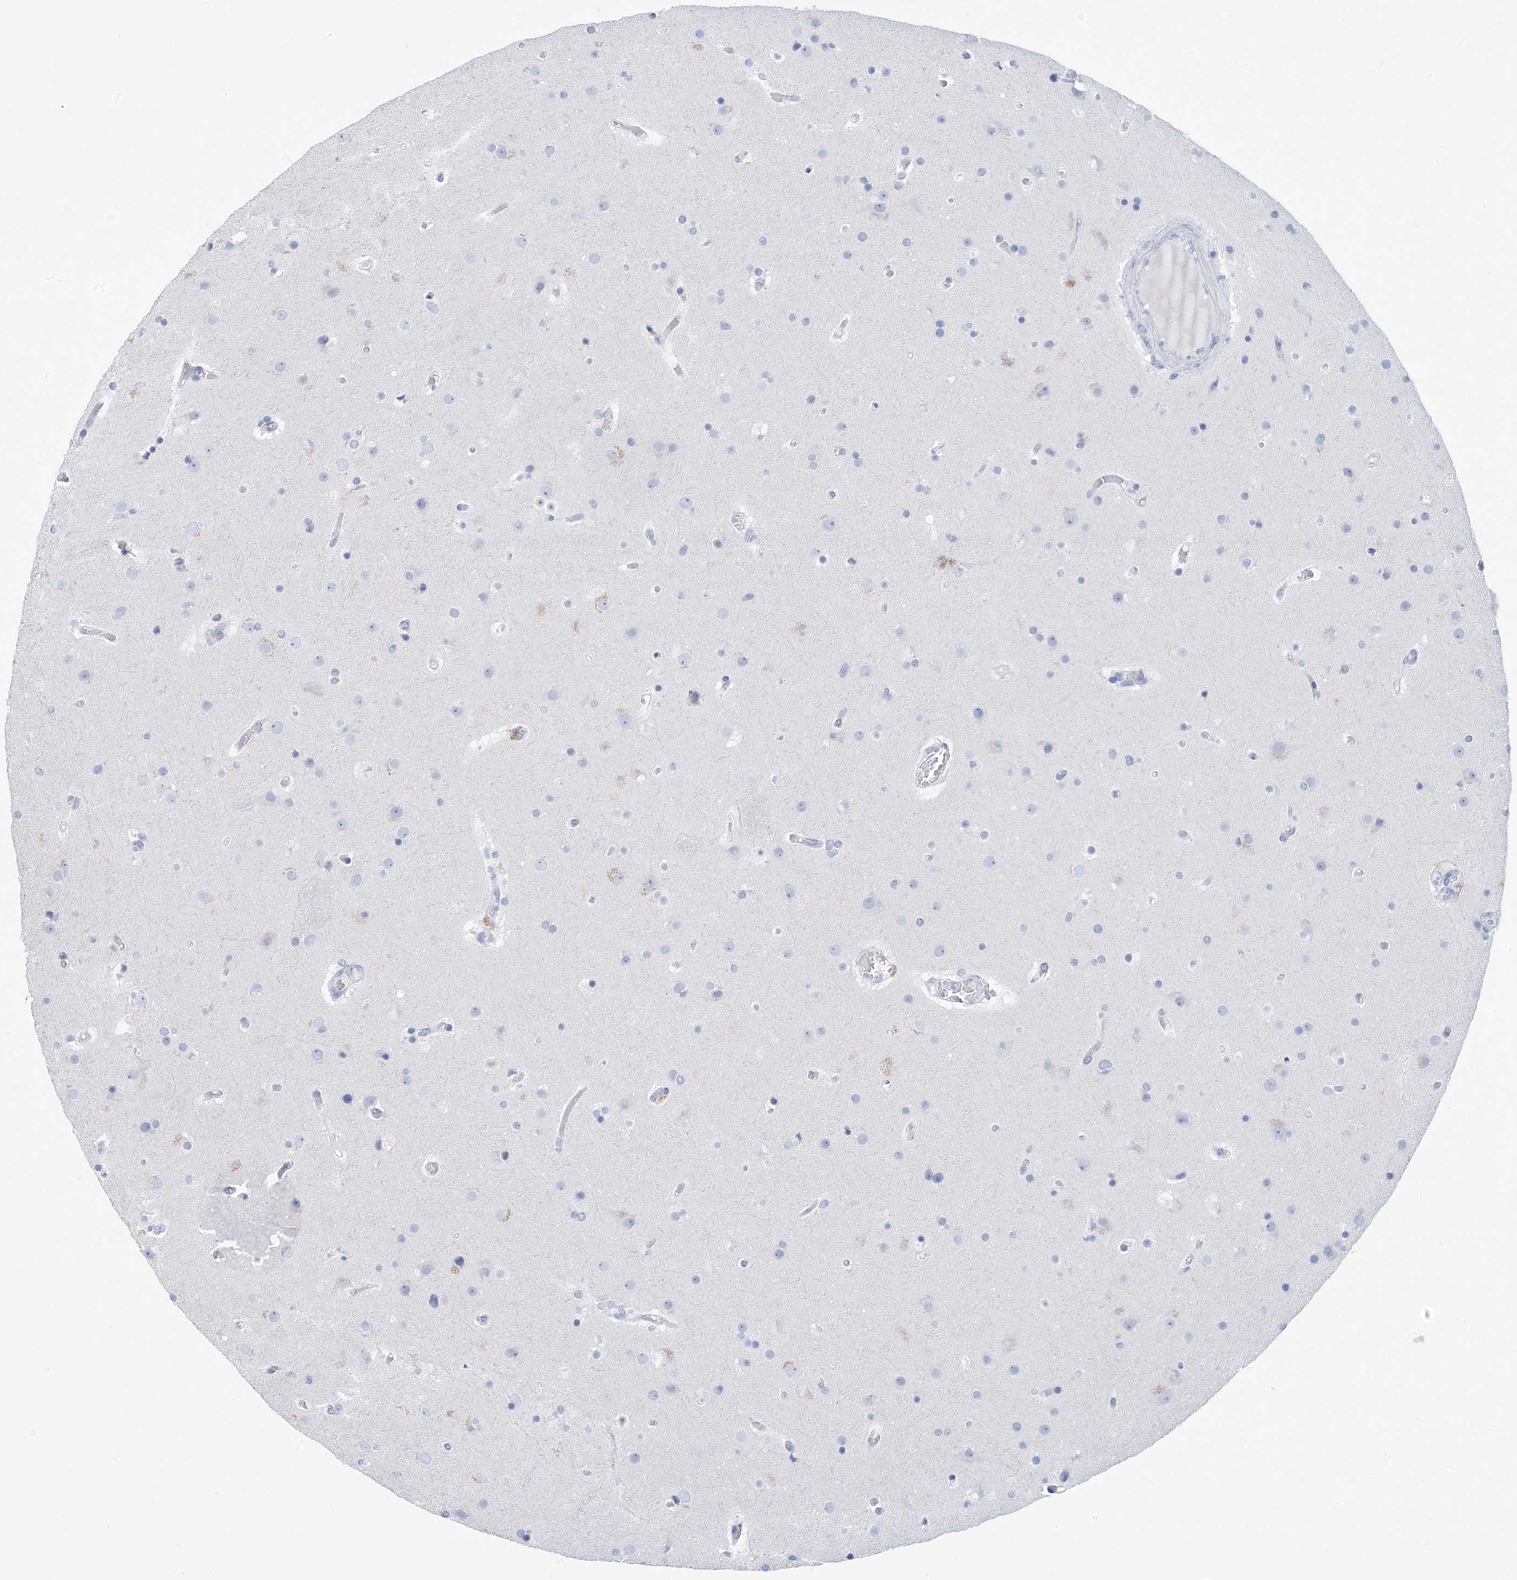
{"staining": {"intensity": "negative", "quantity": "none", "location": "none"}, "tissue": "glioma", "cell_type": "Tumor cells", "image_type": "cancer", "snomed": [{"axis": "morphology", "description": "Glioma, malignant, High grade"}, {"axis": "topography", "description": "Cerebral cortex"}], "caption": "DAB (3,3'-diaminobenzidine) immunohistochemical staining of human malignant glioma (high-grade) reveals no significant expression in tumor cells. (DAB (3,3'-diaminobenzidine) IHC visualized using brightfield microscopy, high magnification).", "gene": "SH3YL1", "patient": {"sex": "female", "age": 36}}